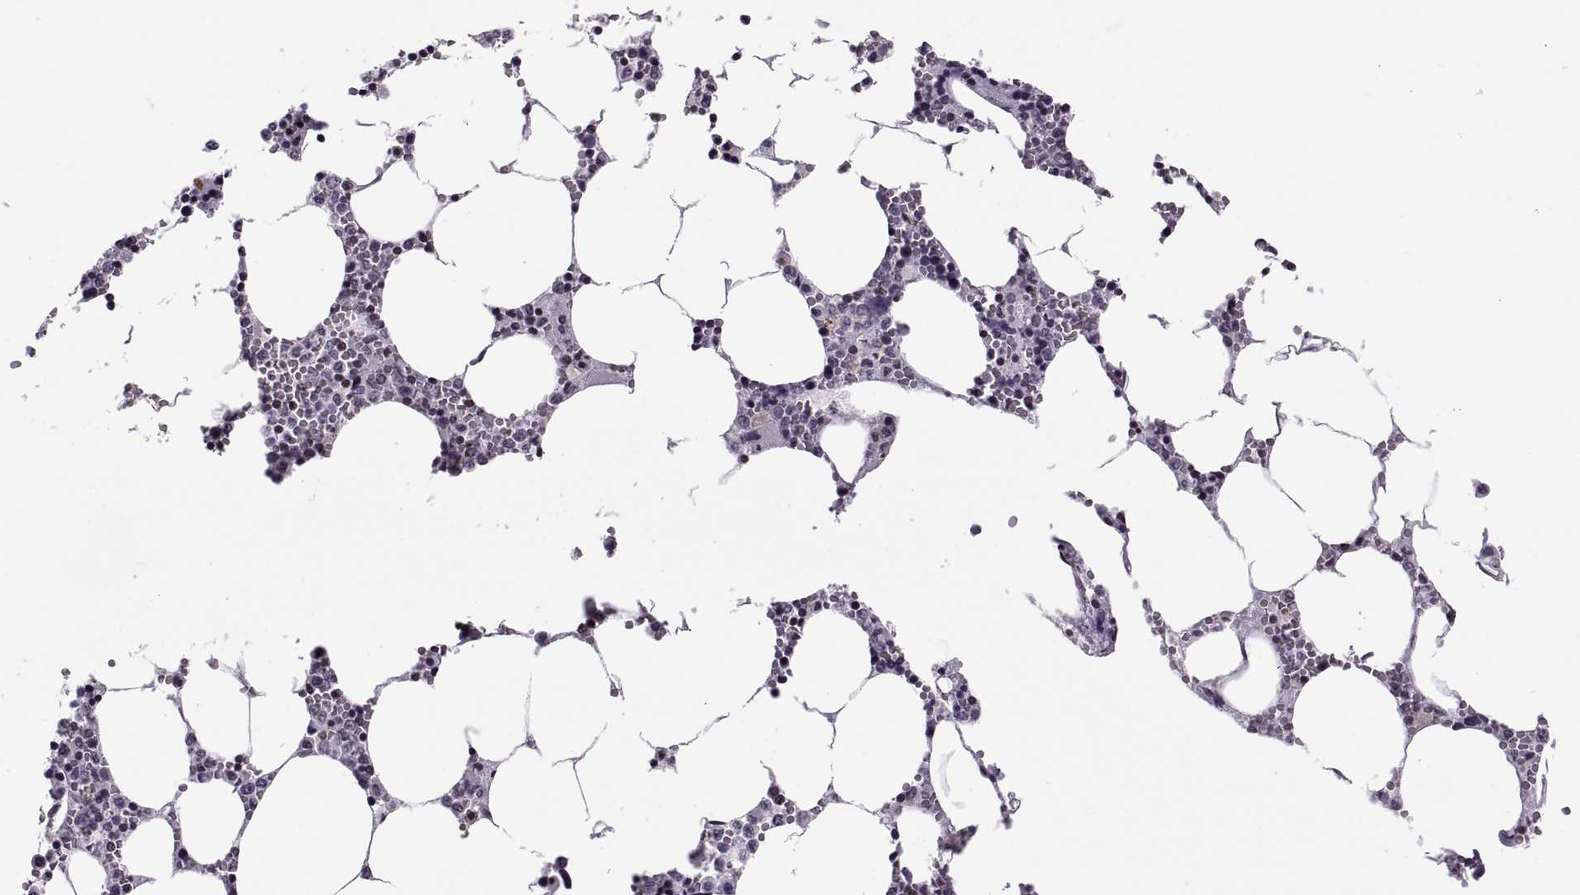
{"staining": {"intensity": "negative", "quantity": "none", "location": "none"}, "tissue": "bone marrow", "cell_type": "Hematopoietic cells", "image_type": "normal", "snomed": [{"axis": "morphology", "description": "Normal tissue, NOS"}, {"axis": "topography", "description": "Bone marrow"}], "caption": "Immunohistochemical staining of benign bone marrow reveals no significant positivity in hematopoietic cells.", "gene": "H1", "patient": {"sex": "female", "age": 64}}